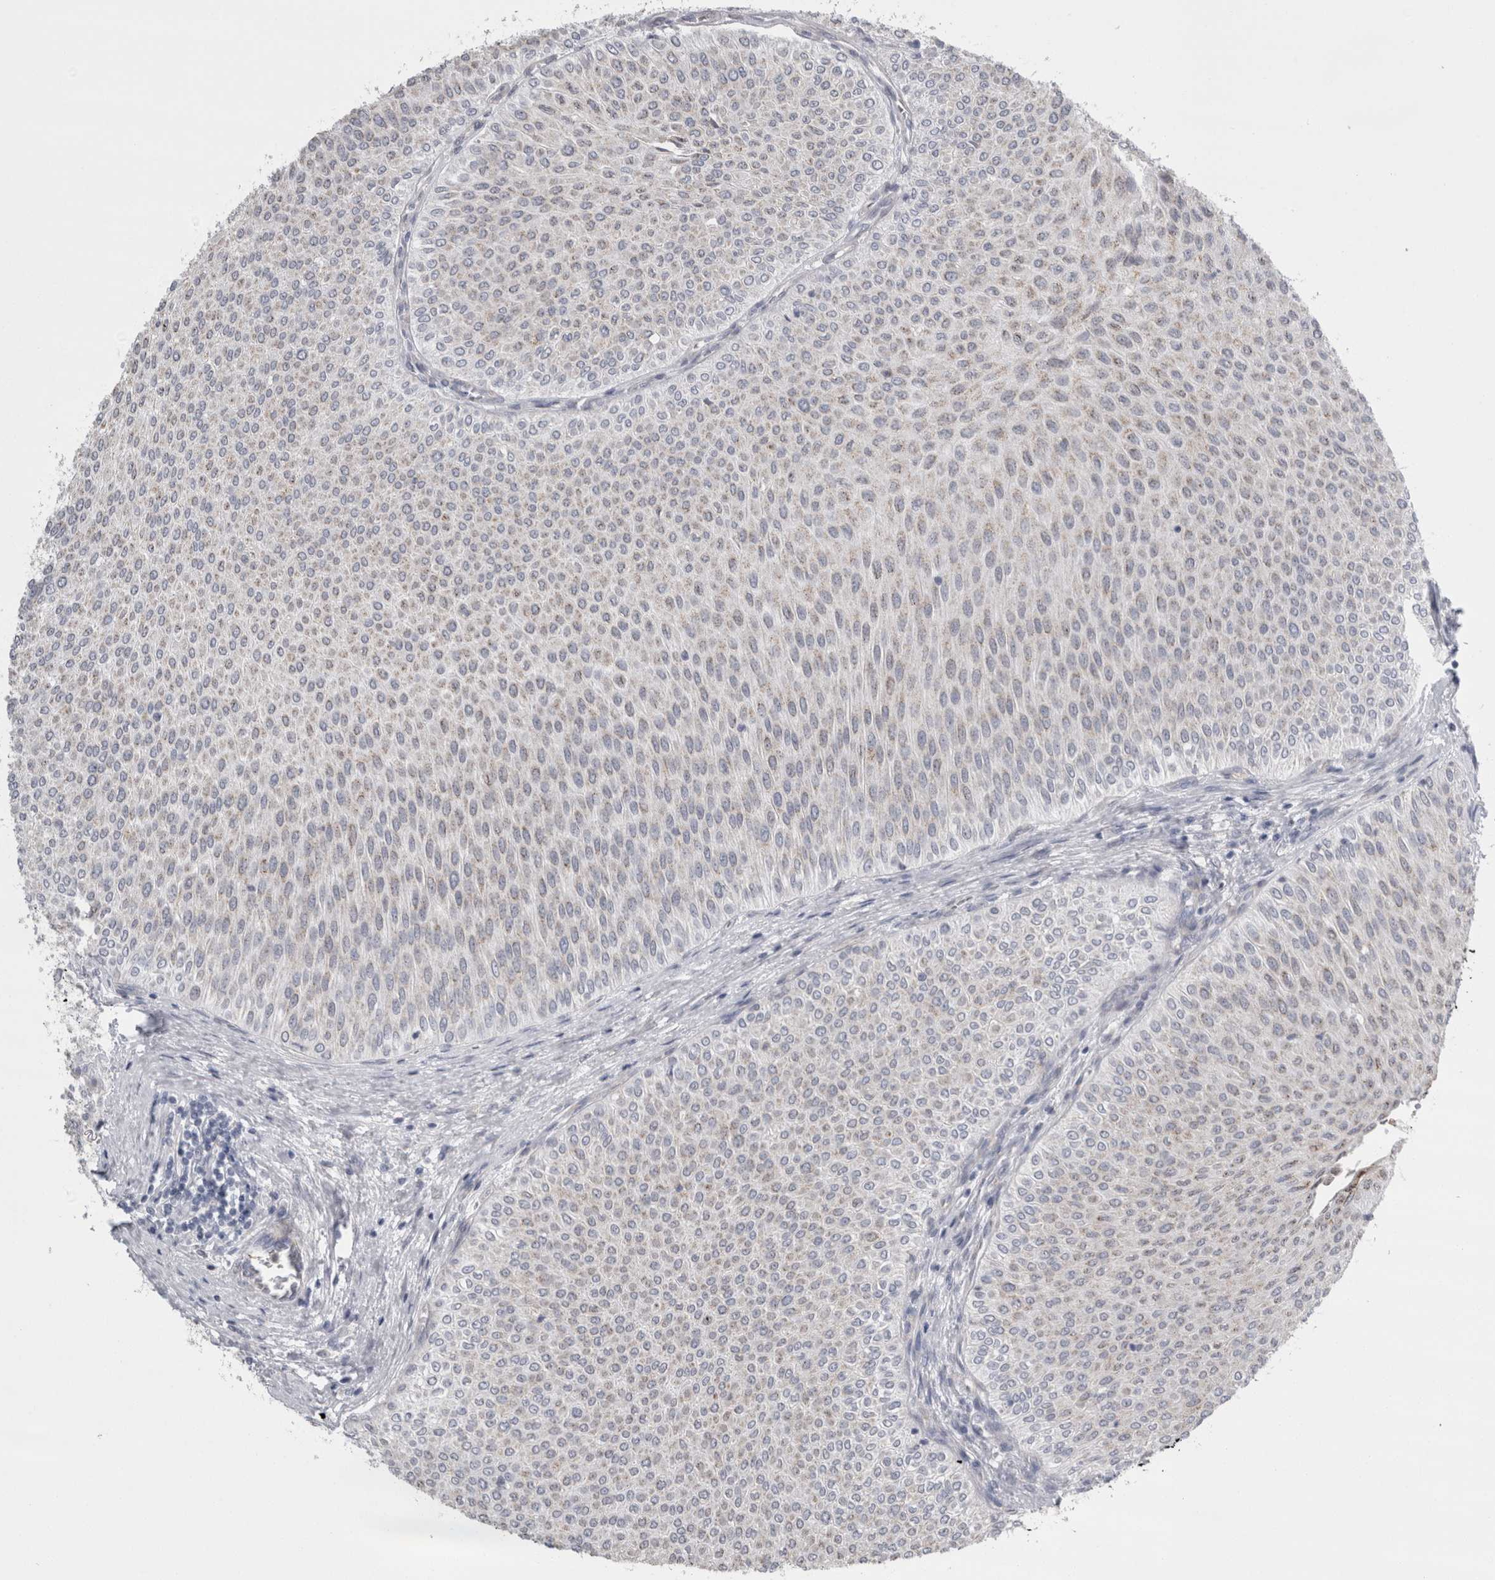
{"staining": {"intensity": "negative", "quantity": "none", "location": "none"}, "tissue": "urothelial cancer", "cell_type": "Tumor cells", "image_type": "cancer", "snomed": [{"axis": "morphology", "description": "Urothelial carcinoma, Low grade"}, {"axis": "topography", "description": "Urinary bladder"}], "caption": "Immunohistochemical staining of human urothelial carcinoma (low-grade) reveals no significant positivity in tumor cells. (Immunohistochemistry, brightfield microscopy, high magnification).", "gene": "PLIN1", "patient": {"sex": "male", "age": 78}}